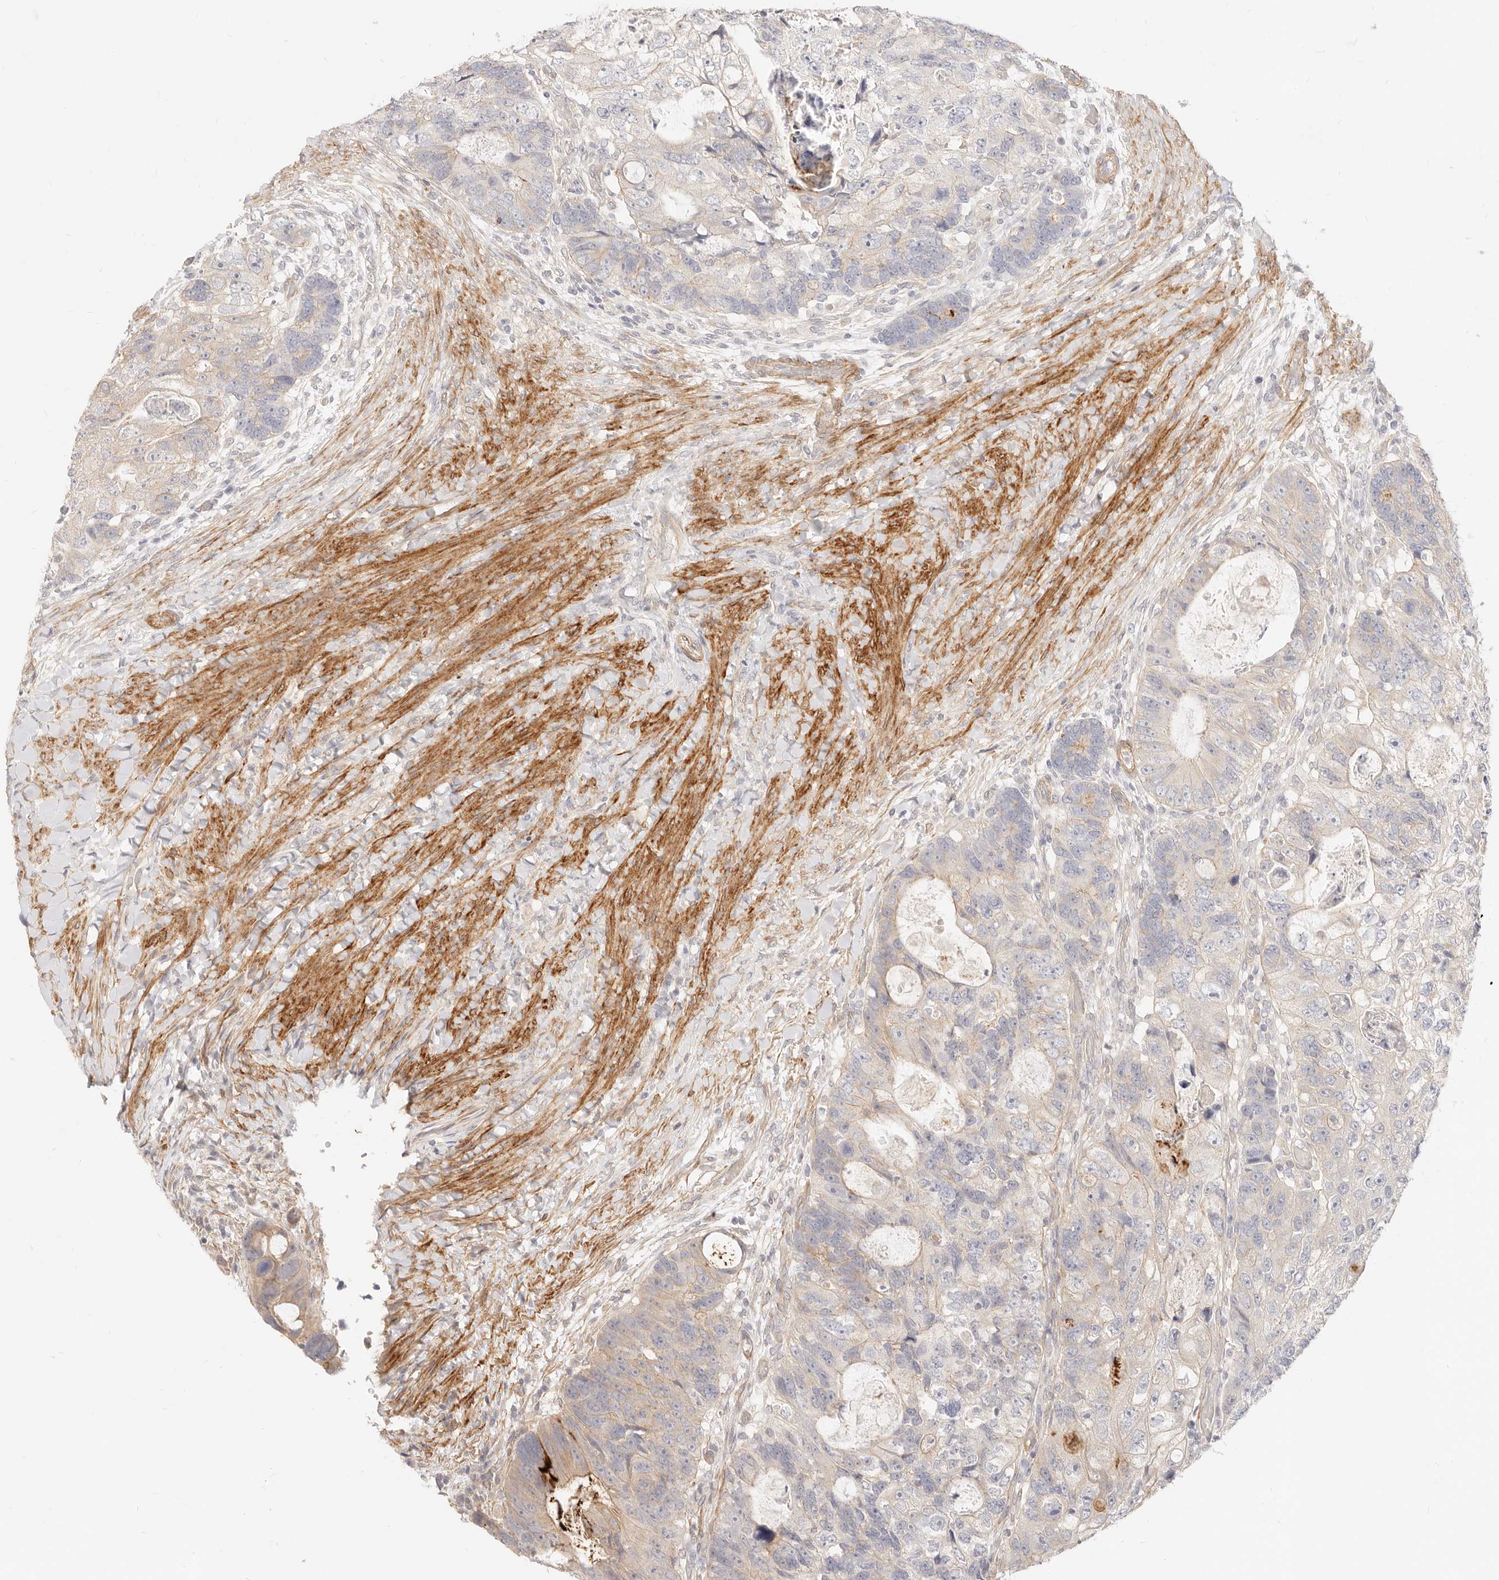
{"staining": {"intensity": "weak", "quantity": "<25%", "location": "cytoplasmic/membranous"}, "tissue": "colorectal cancer", "cell_type": "Tumor cells", "image_type": "cancer", "snomed": [{"axis": "morphology", "description": "Adenocarcinoma, NOS"}, {"axis": "topography", "description": "Rectum"}], "caption": "The immunohistochemistry (IHC) histopathology image has no significant staining in tumor cells of colorectal adenocarcinoma tissue.", "gene": "UBXN10", "patient": {"sex": "male", "age": 59}}